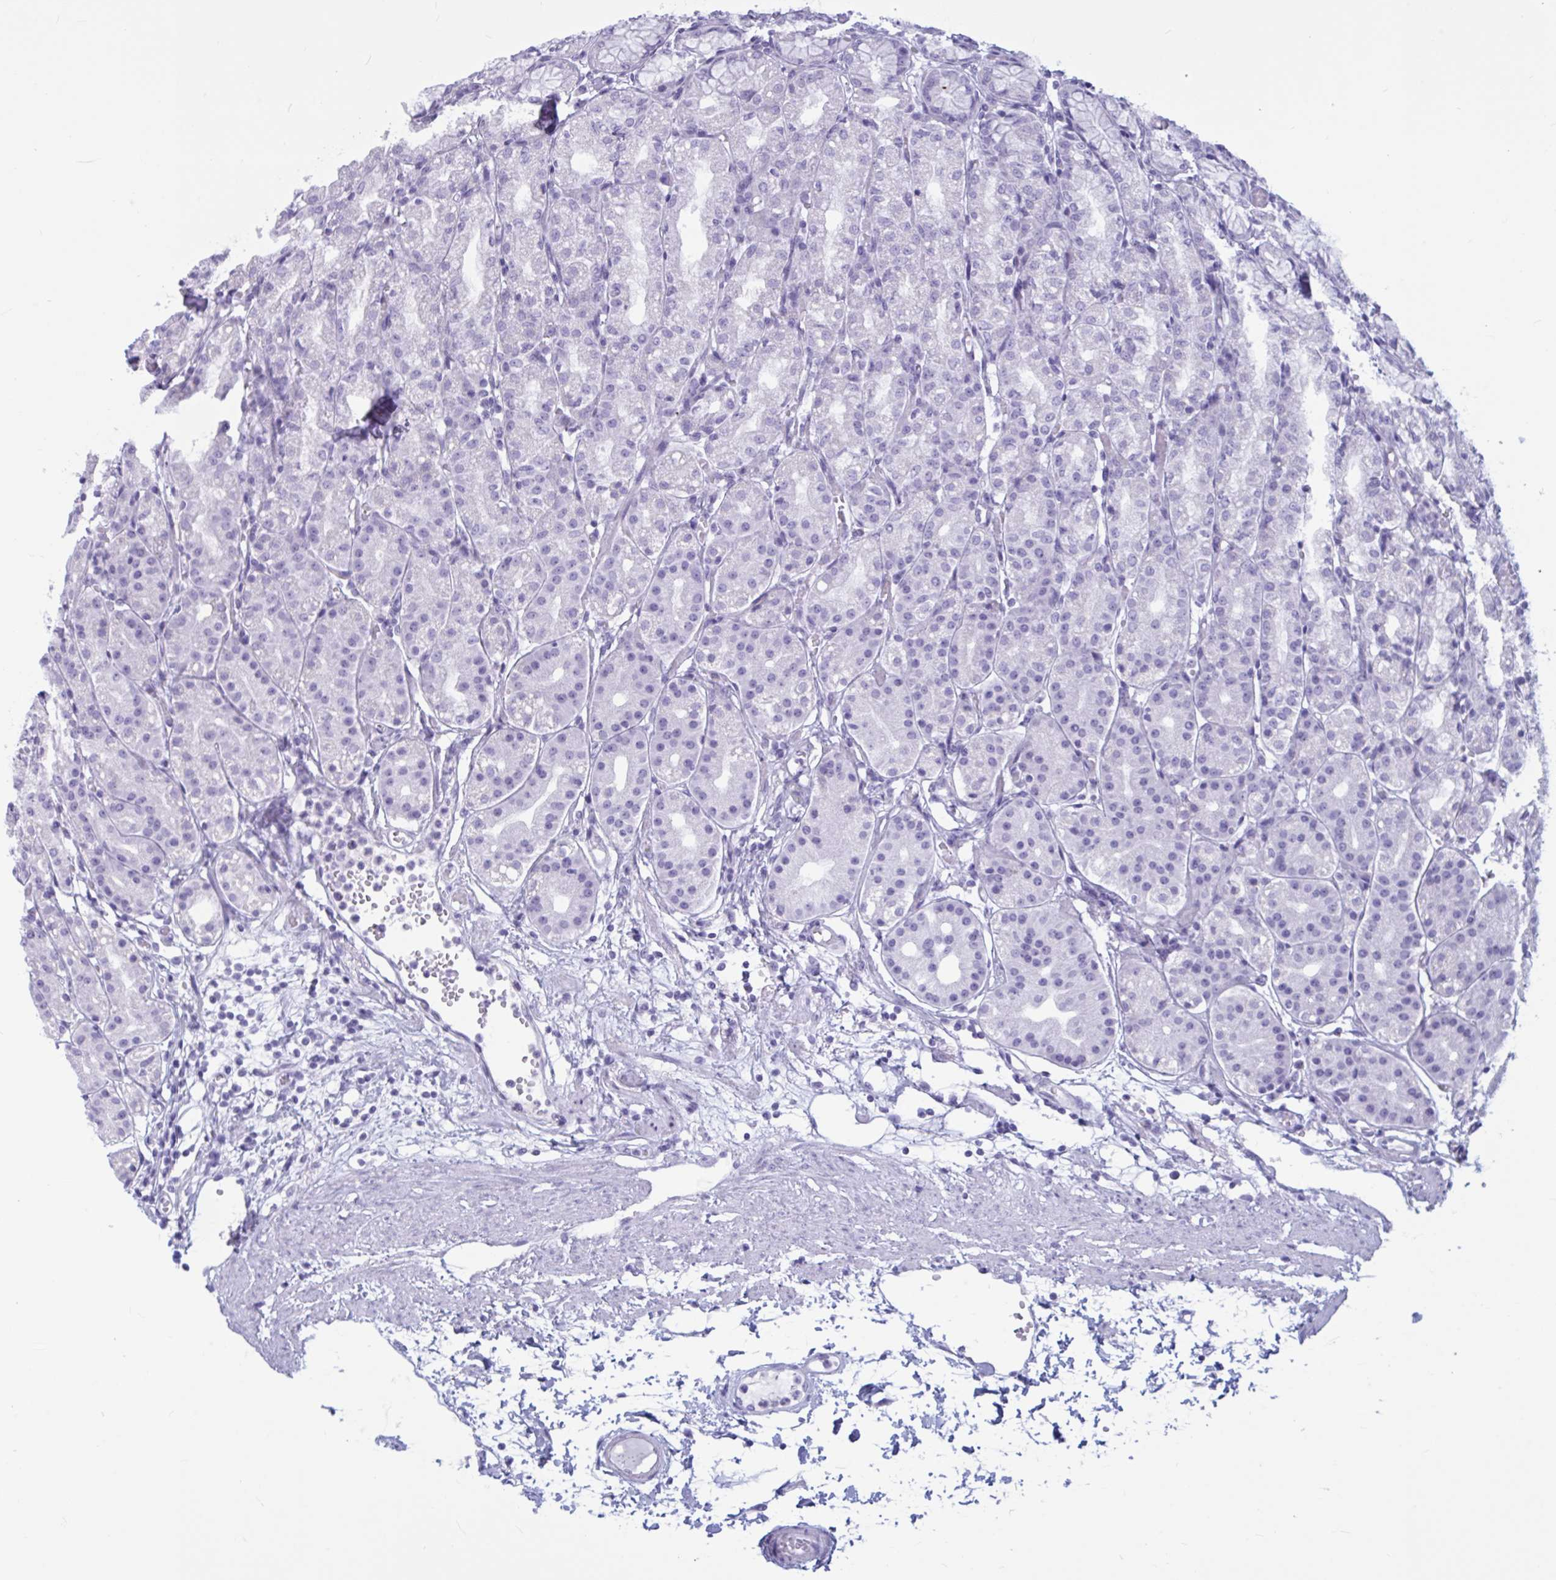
{"staining": {"intensity": "negative", "quantity": "none", "location": "none"}, "tissue": "stomach", "cell_type": "Glandular cells", "image_type": "normal", "snomed": [{"axis": "morphology", "description": "Normal tissue, NOS"}, {"axis": "topography", "description": "Stomach"}], "caption": "DAB (3,3'-diaminobenzidine) immunohistochemical staining of benign stomach shows no significant expression in glandular cells. (DAB immunohistochemistry, high magnification).", "gene": "BBS10", "patient": {"sex": "female", "age": 57}}